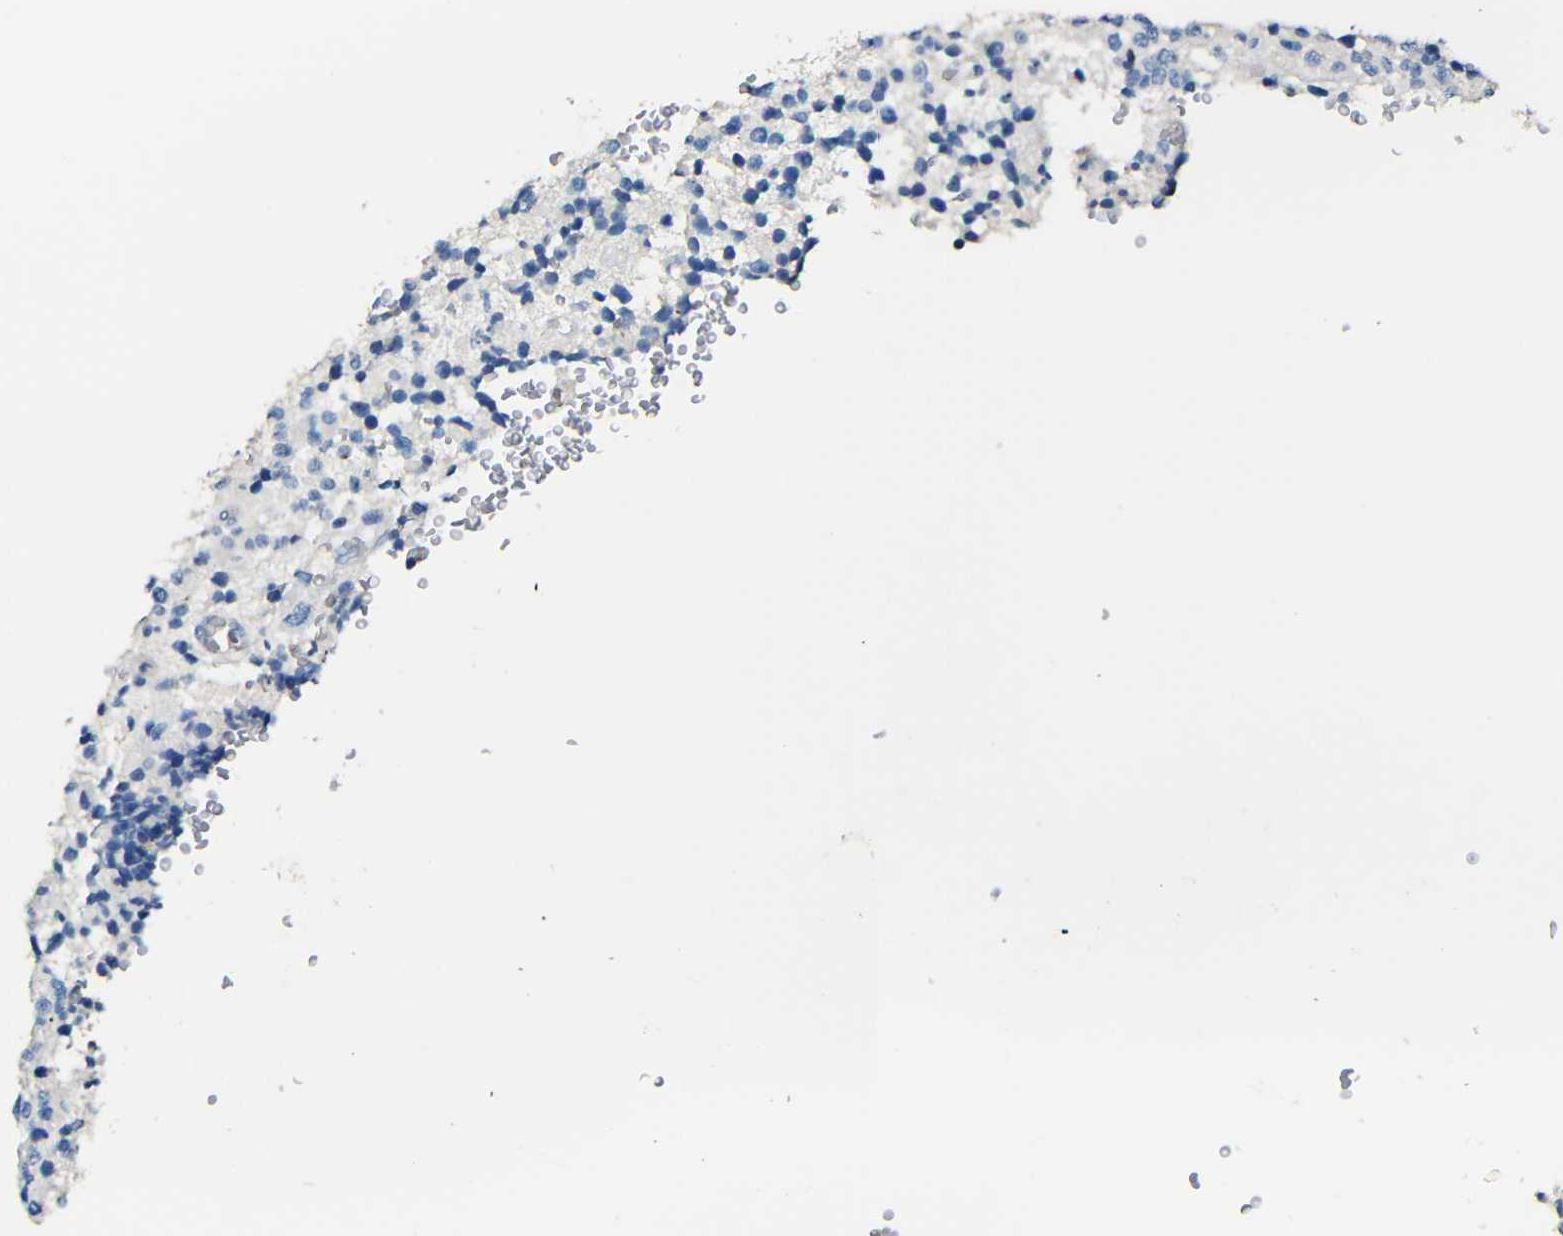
{"staining": {"intensity": "negative", "quantity": "none", "location": "none"}, "tissue": "glioma", "cell_type": "Tumor cells", "image_type": "cancer", "snomed": [{"axis": "morphology", "description": "Glioma, malignant, High grade"}, {"axis": "topography", "description": "pancreas cauda"}], "caption": "Glioma was stained to show a protein in brown. There is no significant expression in tumor cells.", "gene": "ACKR2", "patient": {"sex": "male", "age": 60}}